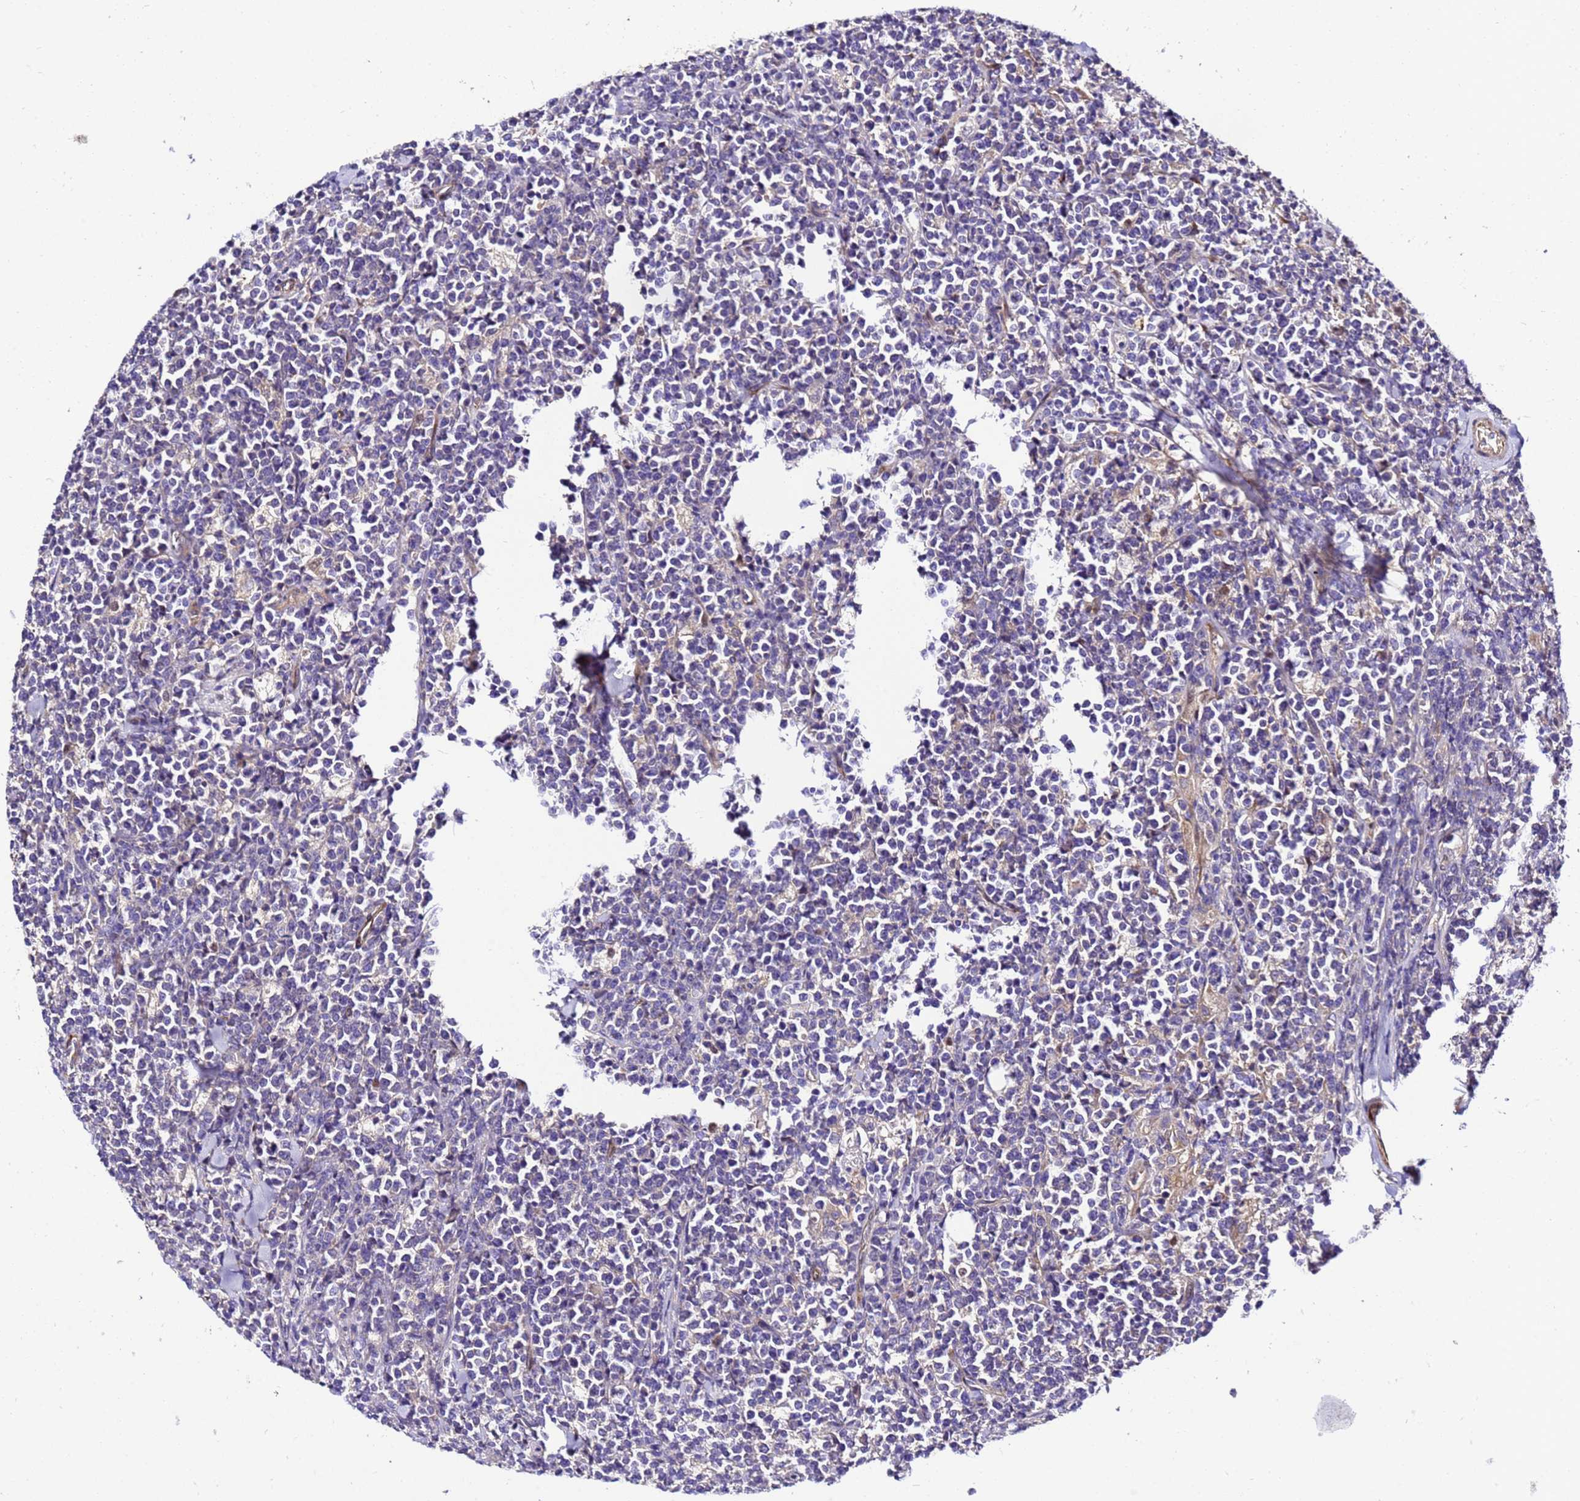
{"staining": {"intensity": "negative", "quantity": "none", "location": "none"}, "tissue": "lymphoma", "cell_type": "Tumor cells", "image_type": "cancer", "snomed": [{"axis": "morphology", "description": "Malignant lymphoma, non-Hodgkin's type, High grade"}, {"axis": "topography", "description": "Small intestine"}], "caption": "This is an IHC image of malignant lymphoma, non-Hodgkin's type (high-grade). There is no expression in tumor cells.", "gene": "ZNF417", "patient": {"sex": "male", "age": 8}}